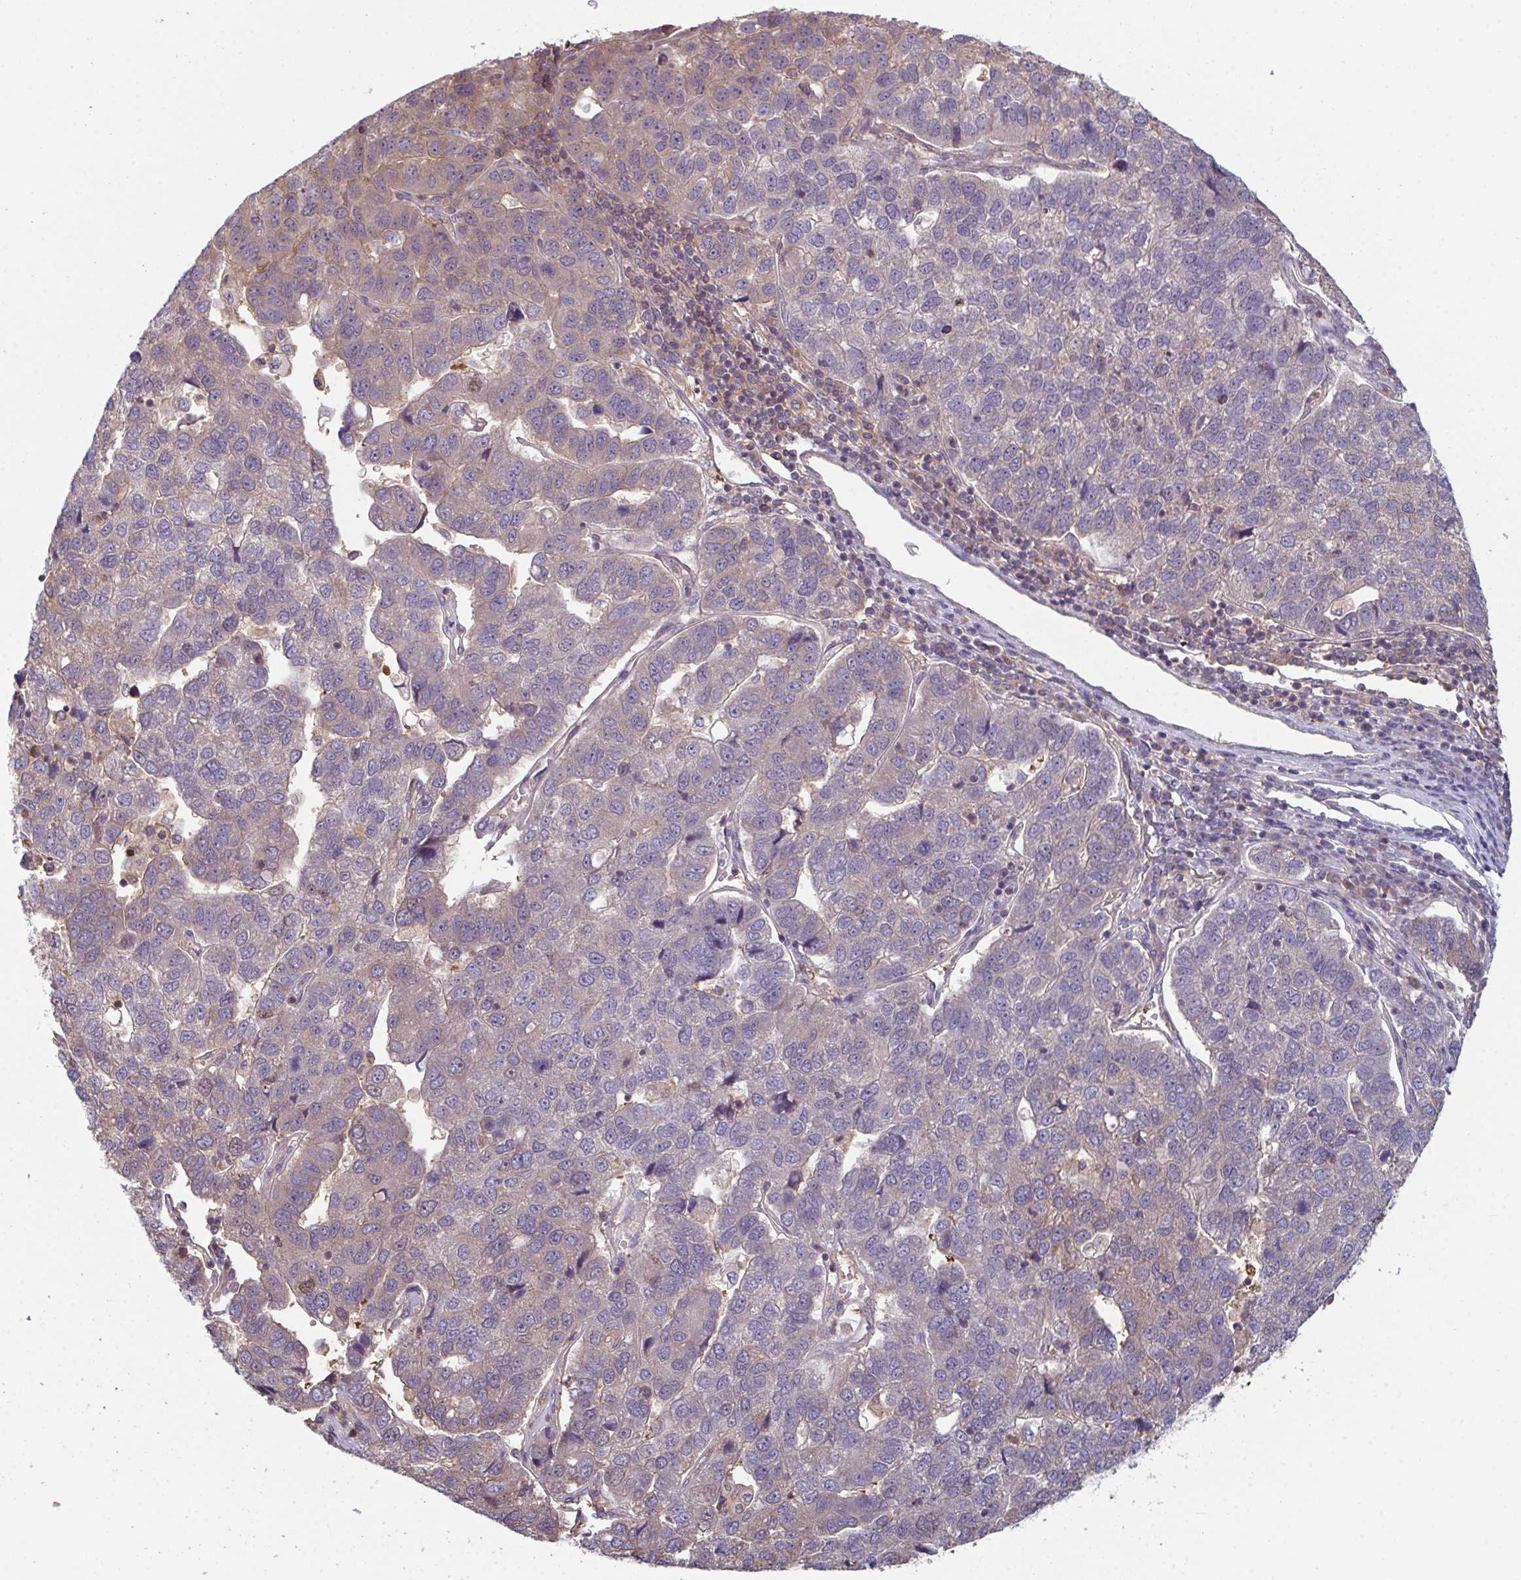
{"staining": {"intensity": "weak", "quantity": "<25%", "location": "cytoplasmic/membranous"}, "tissue": "pancreatic cancer", "cell_type": "Tumor cells", "image_type": "cancer", "snomed": [{"axis": "morphology", "description": "Adenocarcinoma, NOS"}, {"axis": "topography", "description": "Pancreas"}], "caption": "This is an immunohistochemistry image of adenocarcinoma (pancreatic). There is no positivity in tumor cells.", "gene": "TTC9C", "patient": {"sex": "female", "age": 61}}